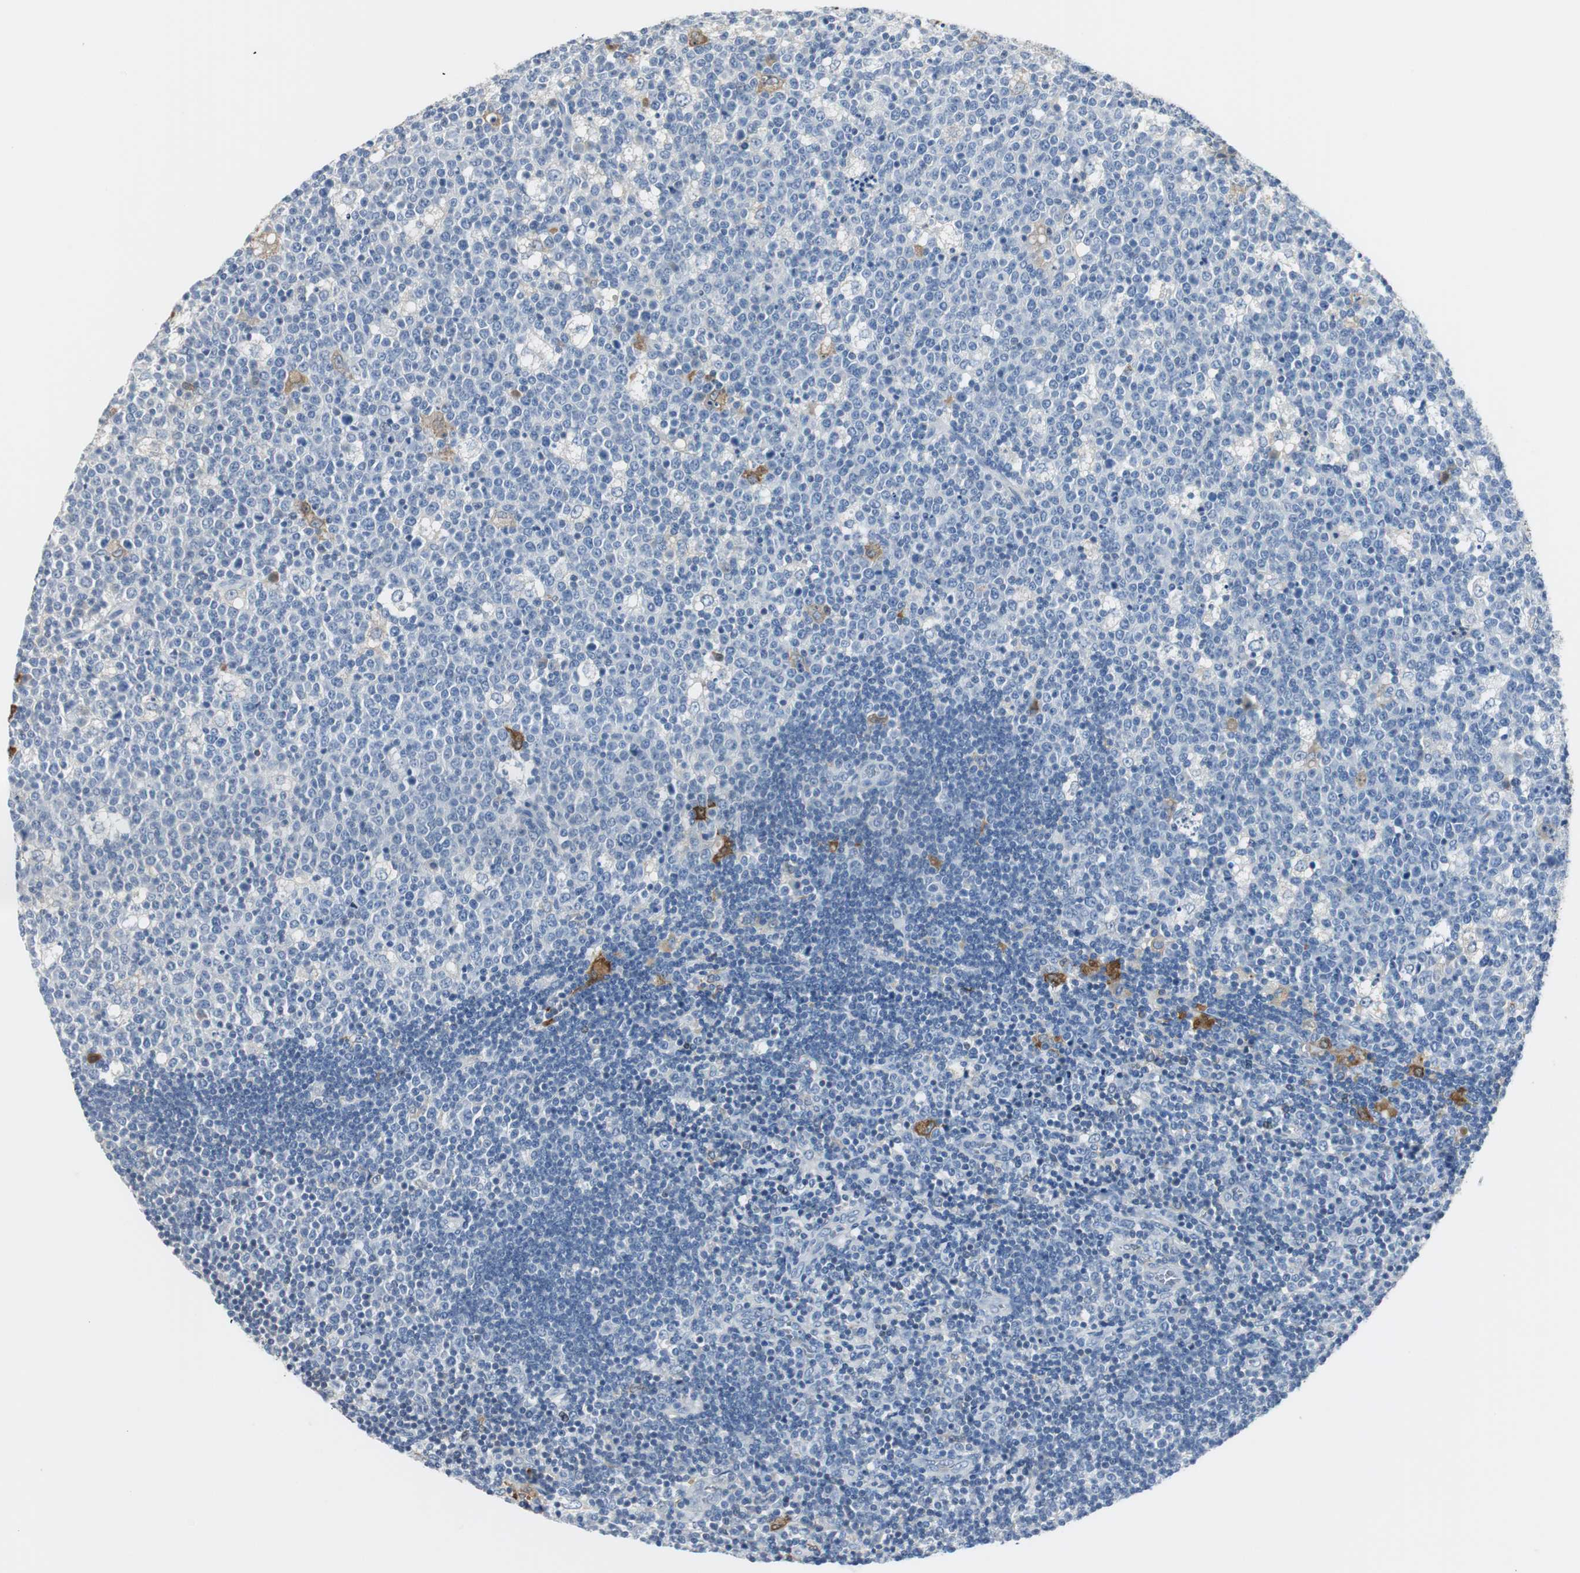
{"staining": {"intensity": "negative", "quantity": "none", "location": "none"}, "tissue": "lymph node", "cell_type": "Germinal center cells", "image_type": "normal", "snomed": [{"axis": "morphology", "description": "Normal tissue, NOS"}, {"axis": "topography", "description": "Lymph node"}, {"axis": "topography", "description": "Salivary gland"}], "caption": "Immunohistochemistry (IHC) image of normal lymph node: human lymph node stained with DAB (3,3'-diaminobenzidine) shows no significant protein staining in germinal center cells. The staining was performed using DAB to visualize the protein expression in brown, while the nuclei were stained in blue with hematoxylin (Magnification: 20x).", "gene": "FBP1", "patient": {"sex": "male", "age": 8}}